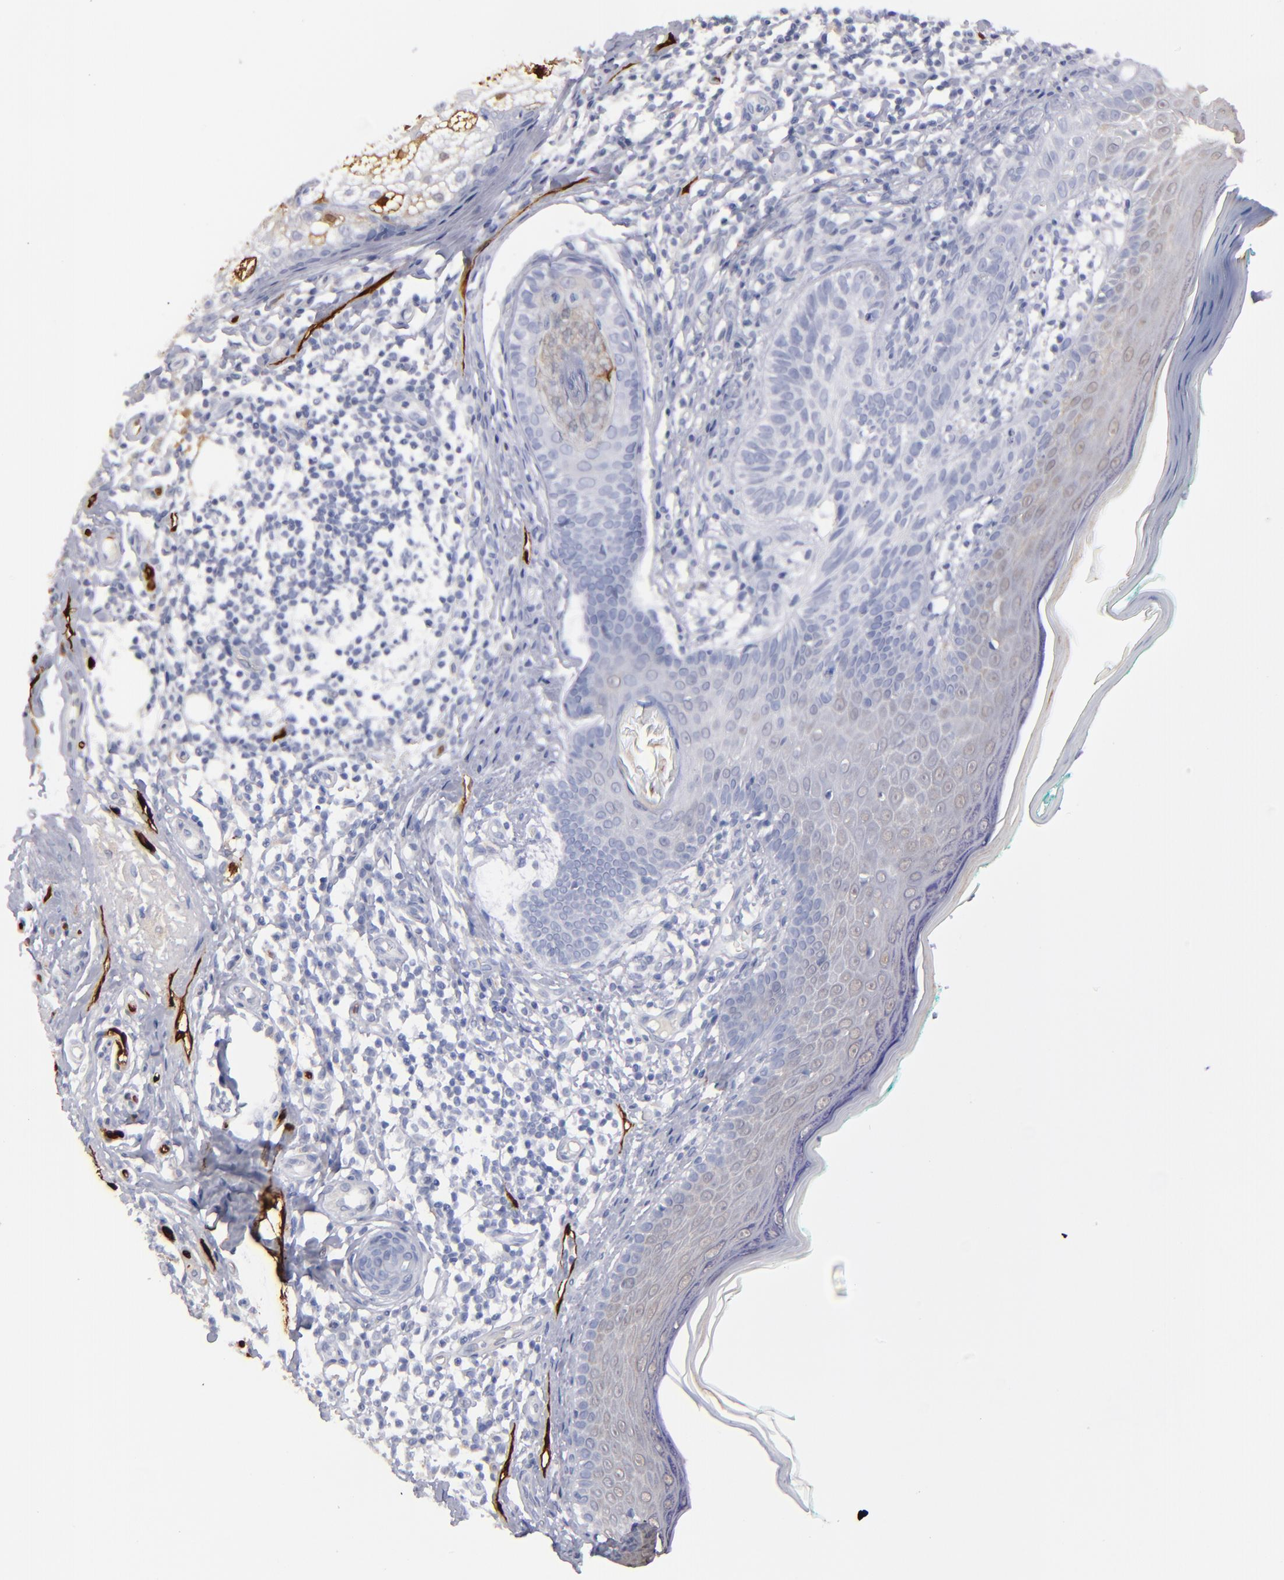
{"staining": {"intensity": "negative", "quantity": "none", "location": "none"}, "tissue": "skin cancer", "cell_type": "Tumor cells", "image_type": "cancer", "snomed": [{"axis": "morphology", "description": "Normal tissue, NOS"}, {"axis": "morphology", "description": "Basal cell carcinoma"}, {"axis": "topography", "description": "Skin"}], "caption": "High power microscopy histopathology image of an immunohistochemistry micrograph of skin cancer, revealing no significant positivity in tumor cells.", "gene": "FABP4", "patient": {"sex": "male", "age": 76}}